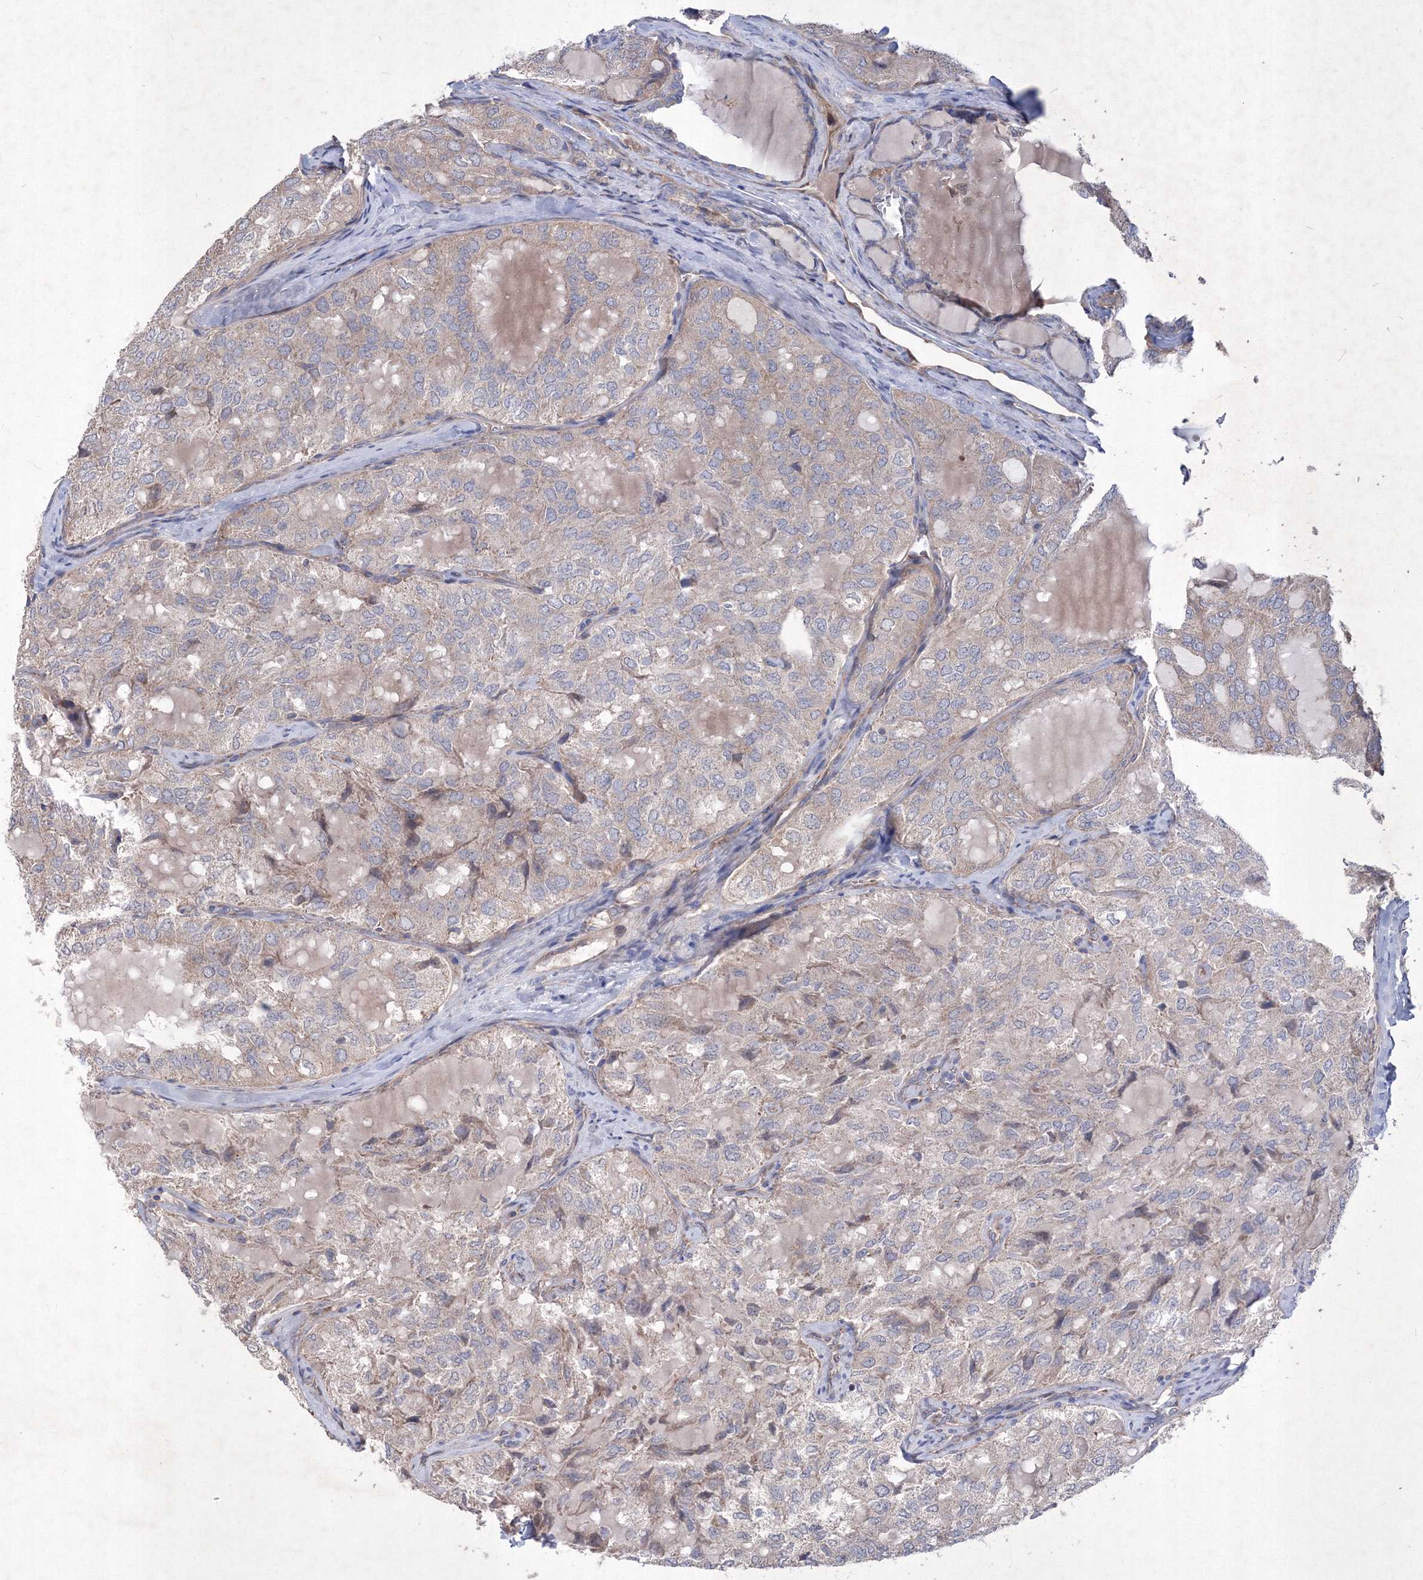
{"staining": {"intensity": "weak", "quantity": "<25%", "location": "cytoplasmic/membranous"}, "tissue": "thyroid cancer", "cell_type": "Tumor cells", "image_type": "cancer", "snomed": [{"axis": "morphology", "description": "Follicular adenoma carcinoma, NOS"}, {"axis": "topography", "description": "Thyroid gland"}], "caption": "Immunohistochemistry of human follicular adenoma carcinoma (thyroid) displays no positivity in tumor cells.", "gene": "MTRF1L", "patient": {"sex": "male", "age": 75}}